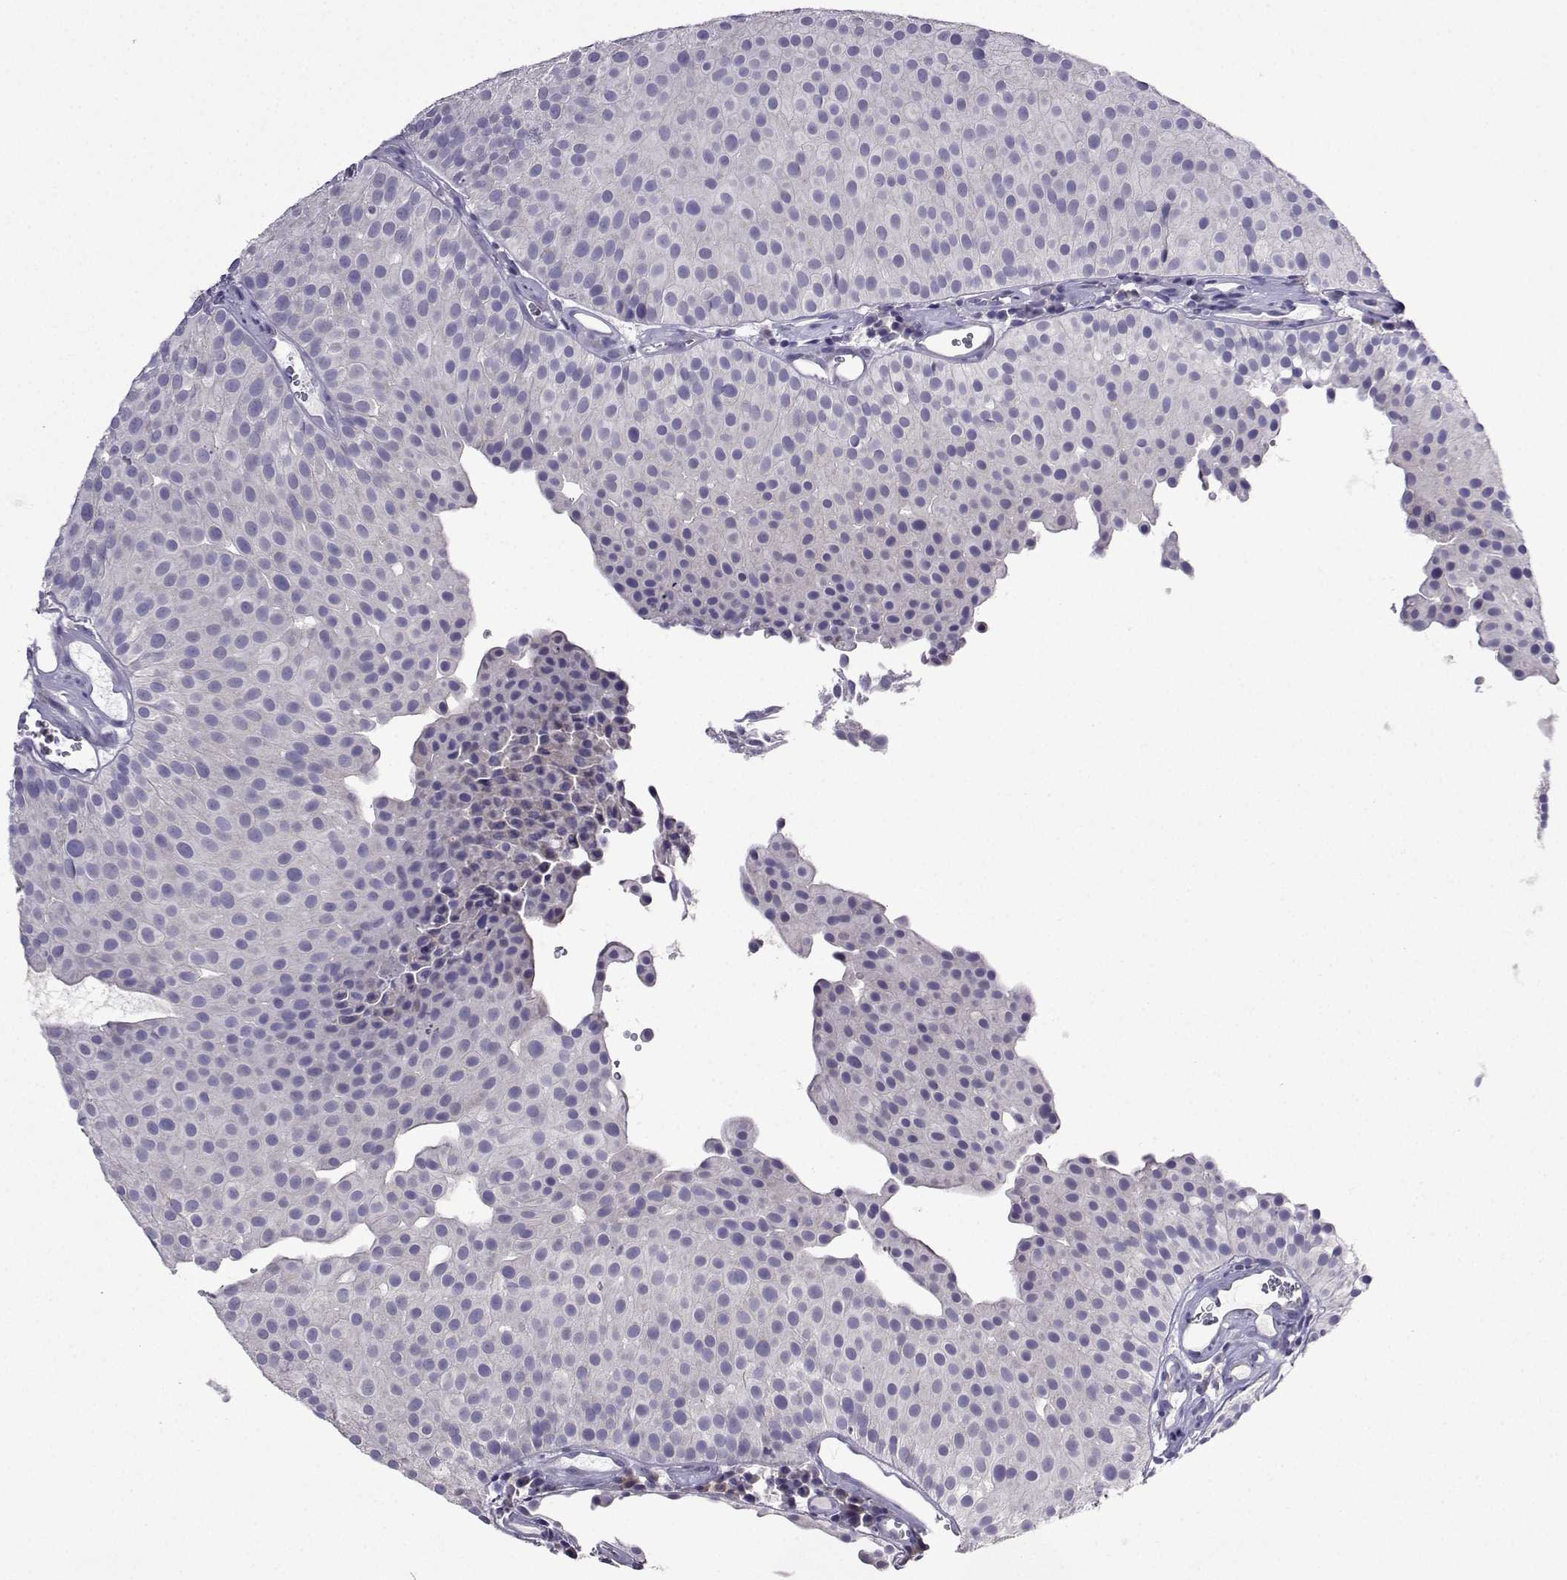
{"staining": {"intensity": "negative", "quantity": "none", "location": "none"}, "tissue": "urothelial cancer", "cell_type": "Tumor cells", "image_type": "cancer", "snomed": [{"axis": "morphology", "description": "Urothelial carcinoma, Low grade"}, {"axis": "topography", "description": "Urinary bladder"}], "caption": "This is an immunohistochemistry photomicrograph of human urothelial carcinoma (low-grade). There is no expression in tumor cells.", "gene": "FCAMR", "patient": {"sex": "female", "age": 87}}